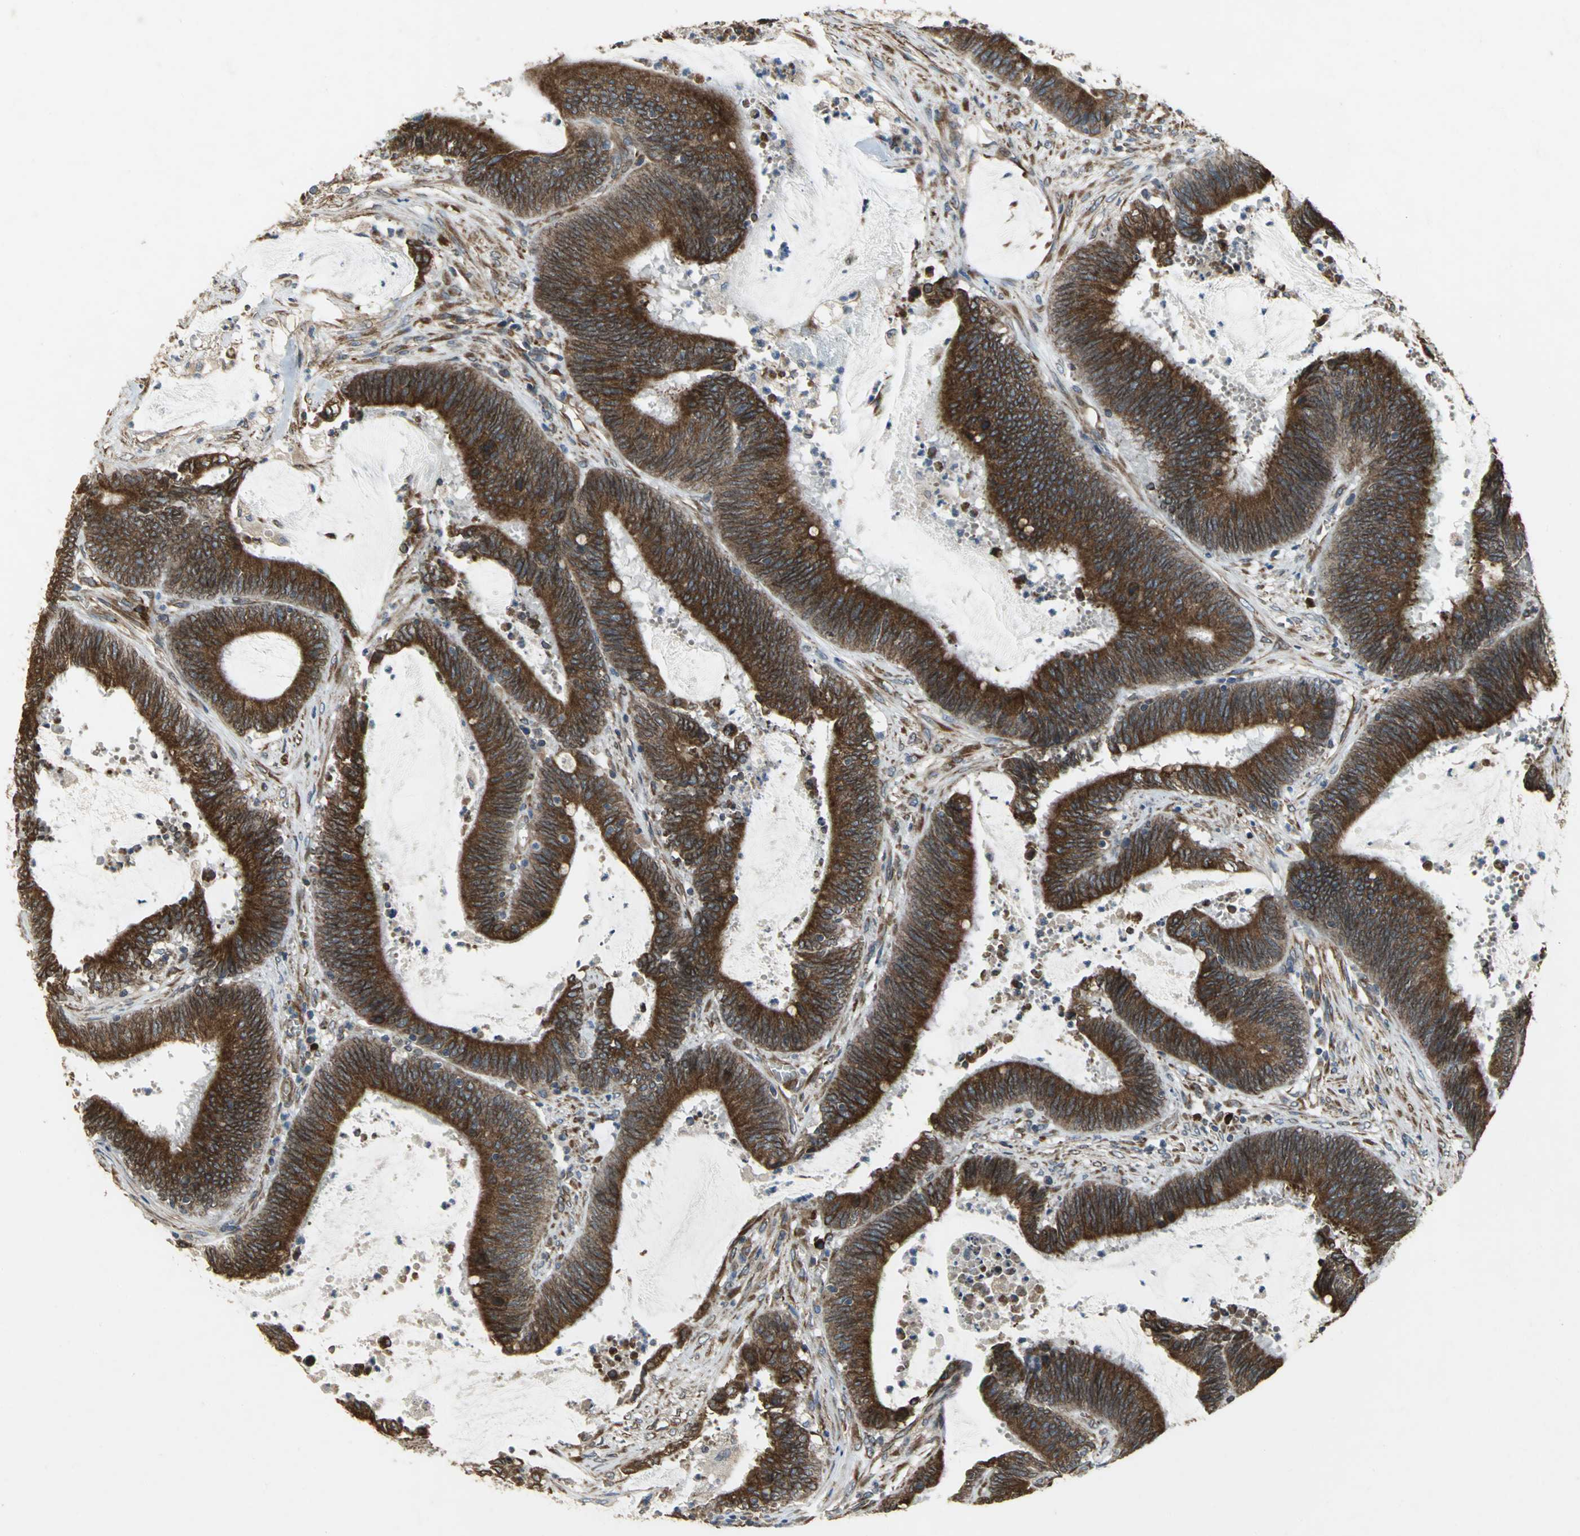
{"staining": {"intensity": "strong", "quantity": ">75%", "location": "cytoplasmic/membranous"}, "tissue": "colorectal cancer", "cell_type": "Tumor cells", "image_type": "cancer", "snomed": [{"axis": "morphology", "description": "Adenocarcinoma, NOS"}, {"axis": "topography", "description": "Rectum"}], "caption": "Colorectal cancer (adenocarcinoma) stained for a protein (brown) demonstrates strong cytoplasmic/membranous positive expression in approximately >75% of tumor cells.", "gene": "SYVN1", "patient": {"sex": "female", "age": 66}}